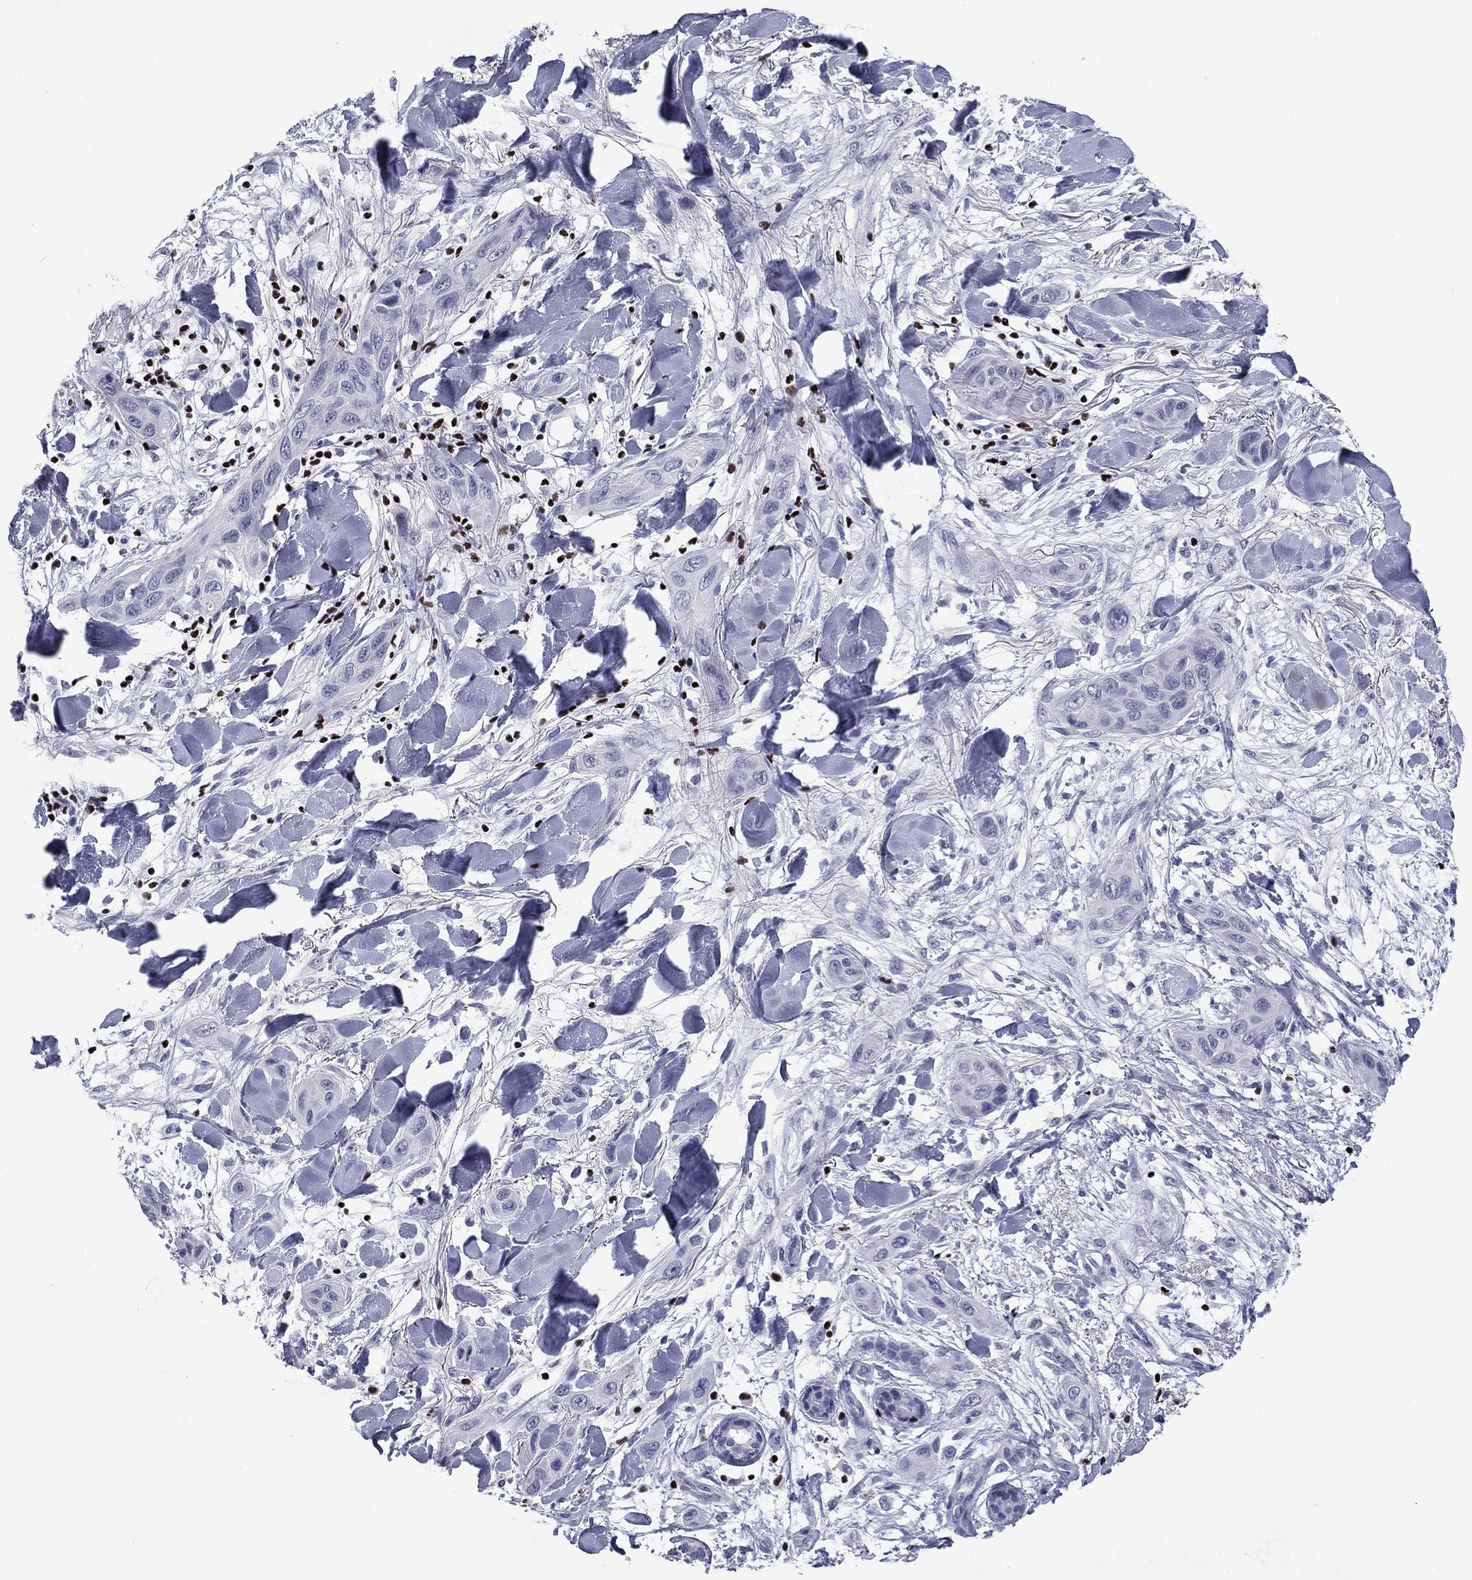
{"staining": {"intensity": "negative", "quantity": "none", "location": "none"}, "tissue": "skin cancer", "cell_type": "Tumor cells", "image_type": "cancer", "snomed": [{"axis": "morphology", "description": "Squamous cell carcinoma, NOS"}, {"axis": "topography", "description": "Skin"}], "caption": "Tumor cells show no significant protein staining in skin cancer (squamous cell carcinoma).", "gene": "IKZF3", "patient": {"sex": "male", "age": 78}}